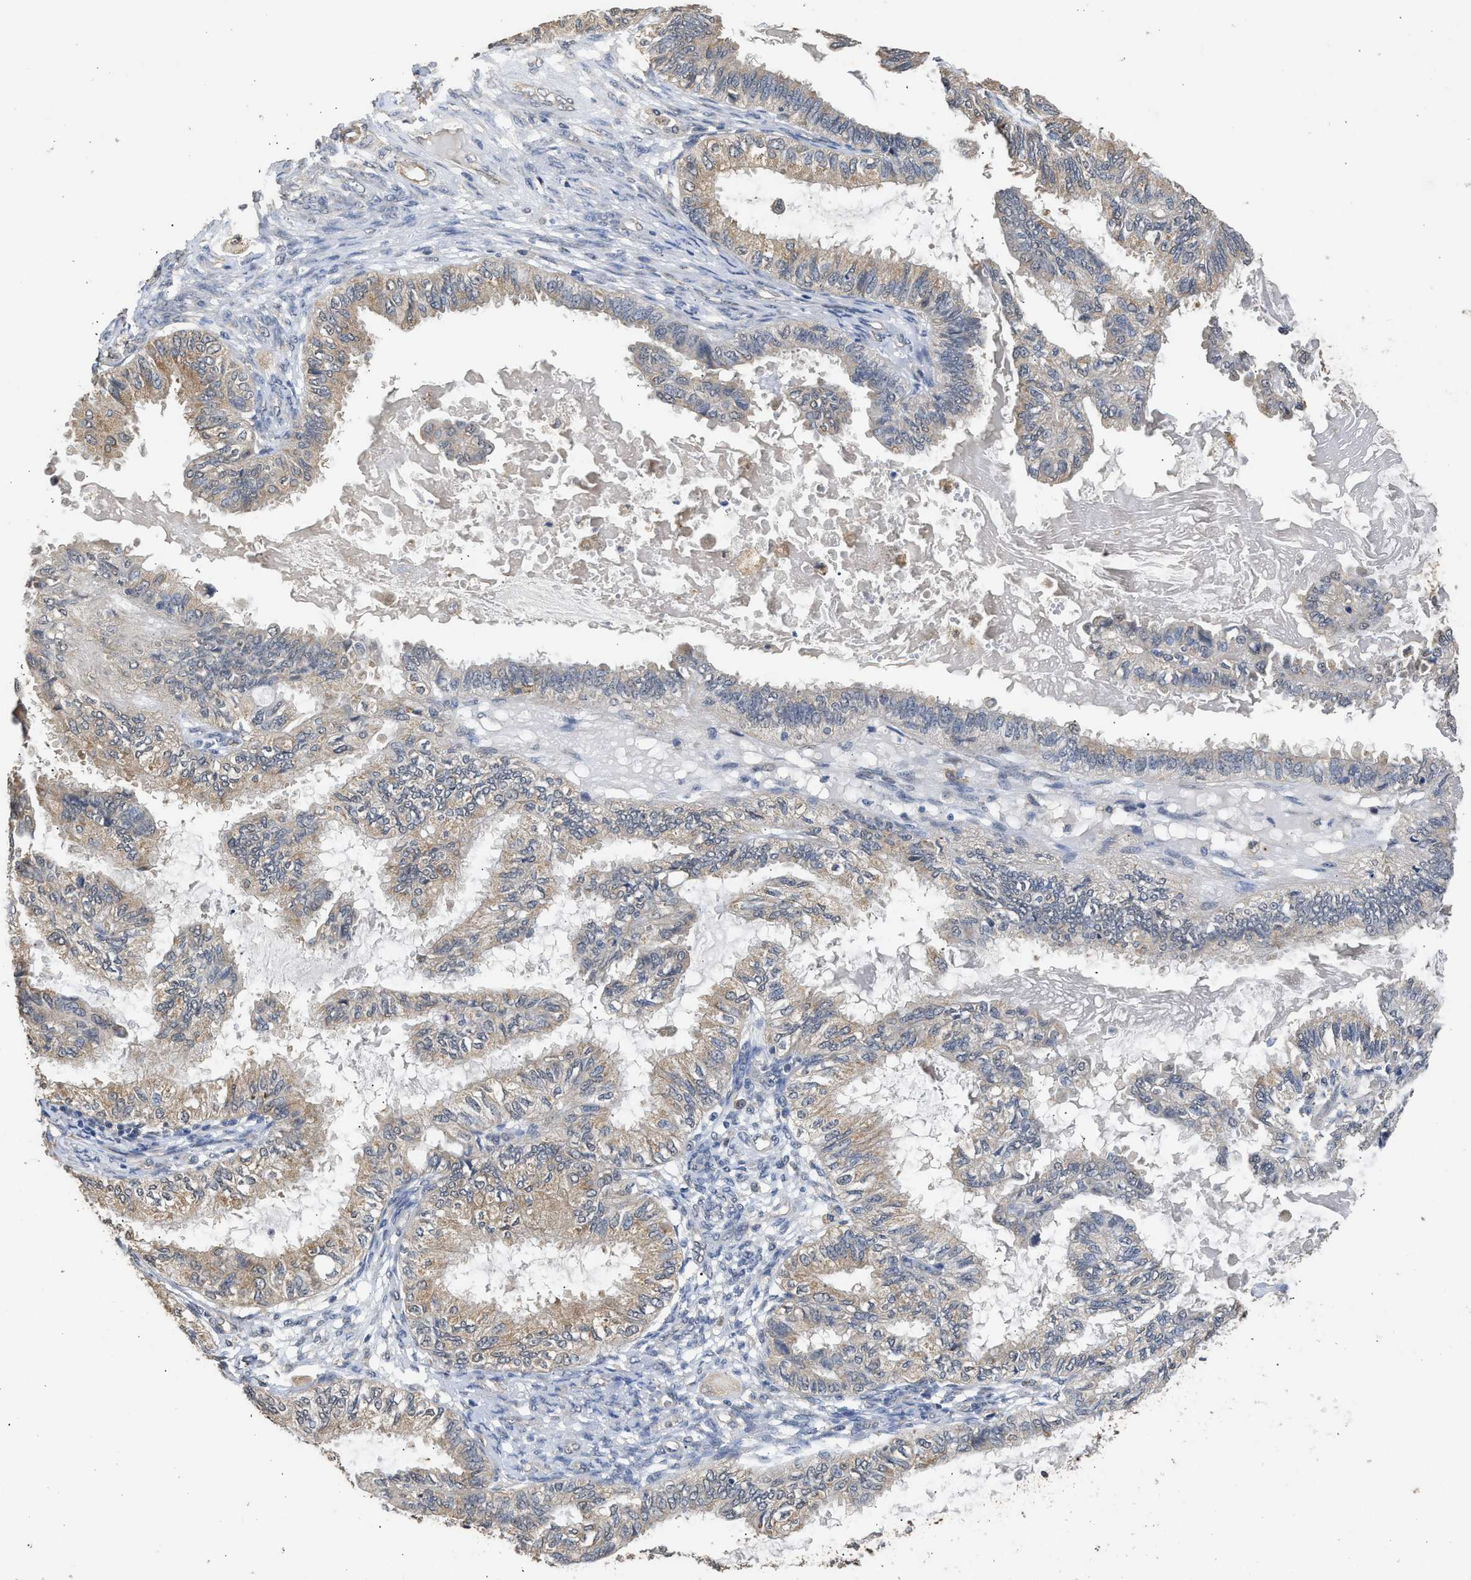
{"staining": {"intensity": "moderate", "quantity": "25%-75%", "location": "cytoplasmic/membranous"}, "tissue": "cervical cancer", "cell_type": "Tumor cells", "image_type": "cancer", "snomed": [{"axis": "morphology", "description": "Normal tissue, NOS"}, {"axis": "morphology", "description": "Adenocarcinoma, NOS"}, {"axis": "topography", "description": "Cervix"}, {"axis": "topography", "description": "Endometrium"}], "caption": "Cervical cancer (adenocarcinoma) stained for a protein (brown) demonstrates moderate cytoplasmic/membranous positive staining in approximately 25%-75% of tumor cells.", "gene": "SPINT2", "patient": {"sex": "female", "age": 86}}